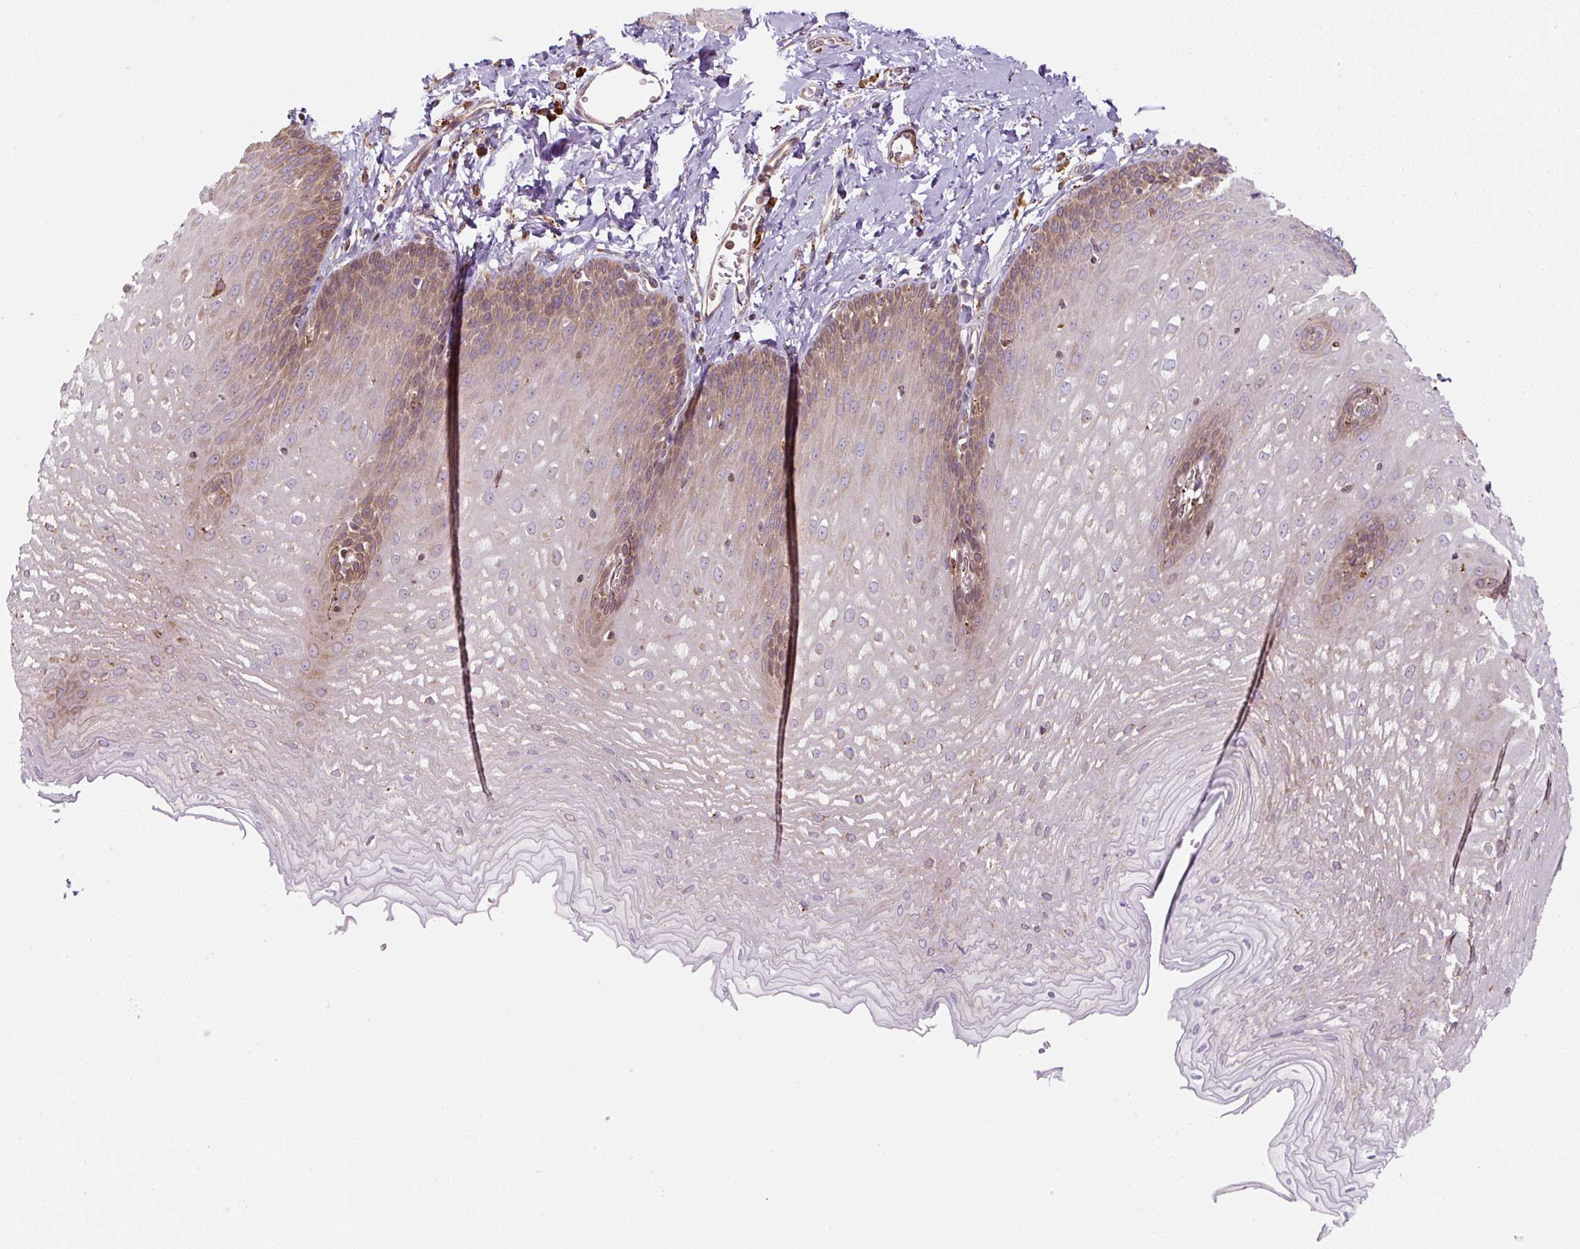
{"staining": {"intensity": "moderate", "quantity": "25%-75%", "location": "cytoplasmic/membranous"}, "tissue": "esophagus", "cell_type": "Squamous epithelial cells", "image_type": "normal", "snomed": [{"axis": "morphology", "description": "Normal tissue, NOS"}, {"axis": "topography", "description": "Esophagus"}], "caption": "Esophagus stained for a protein shows moderate cytoplasmic/membranous positivity in squamous epithelial cells. (Brightfield microscopy of DAB IHC at high magnification).", "gene": "PRKCSH", "patient": {"sex": "male", "age": 70}}